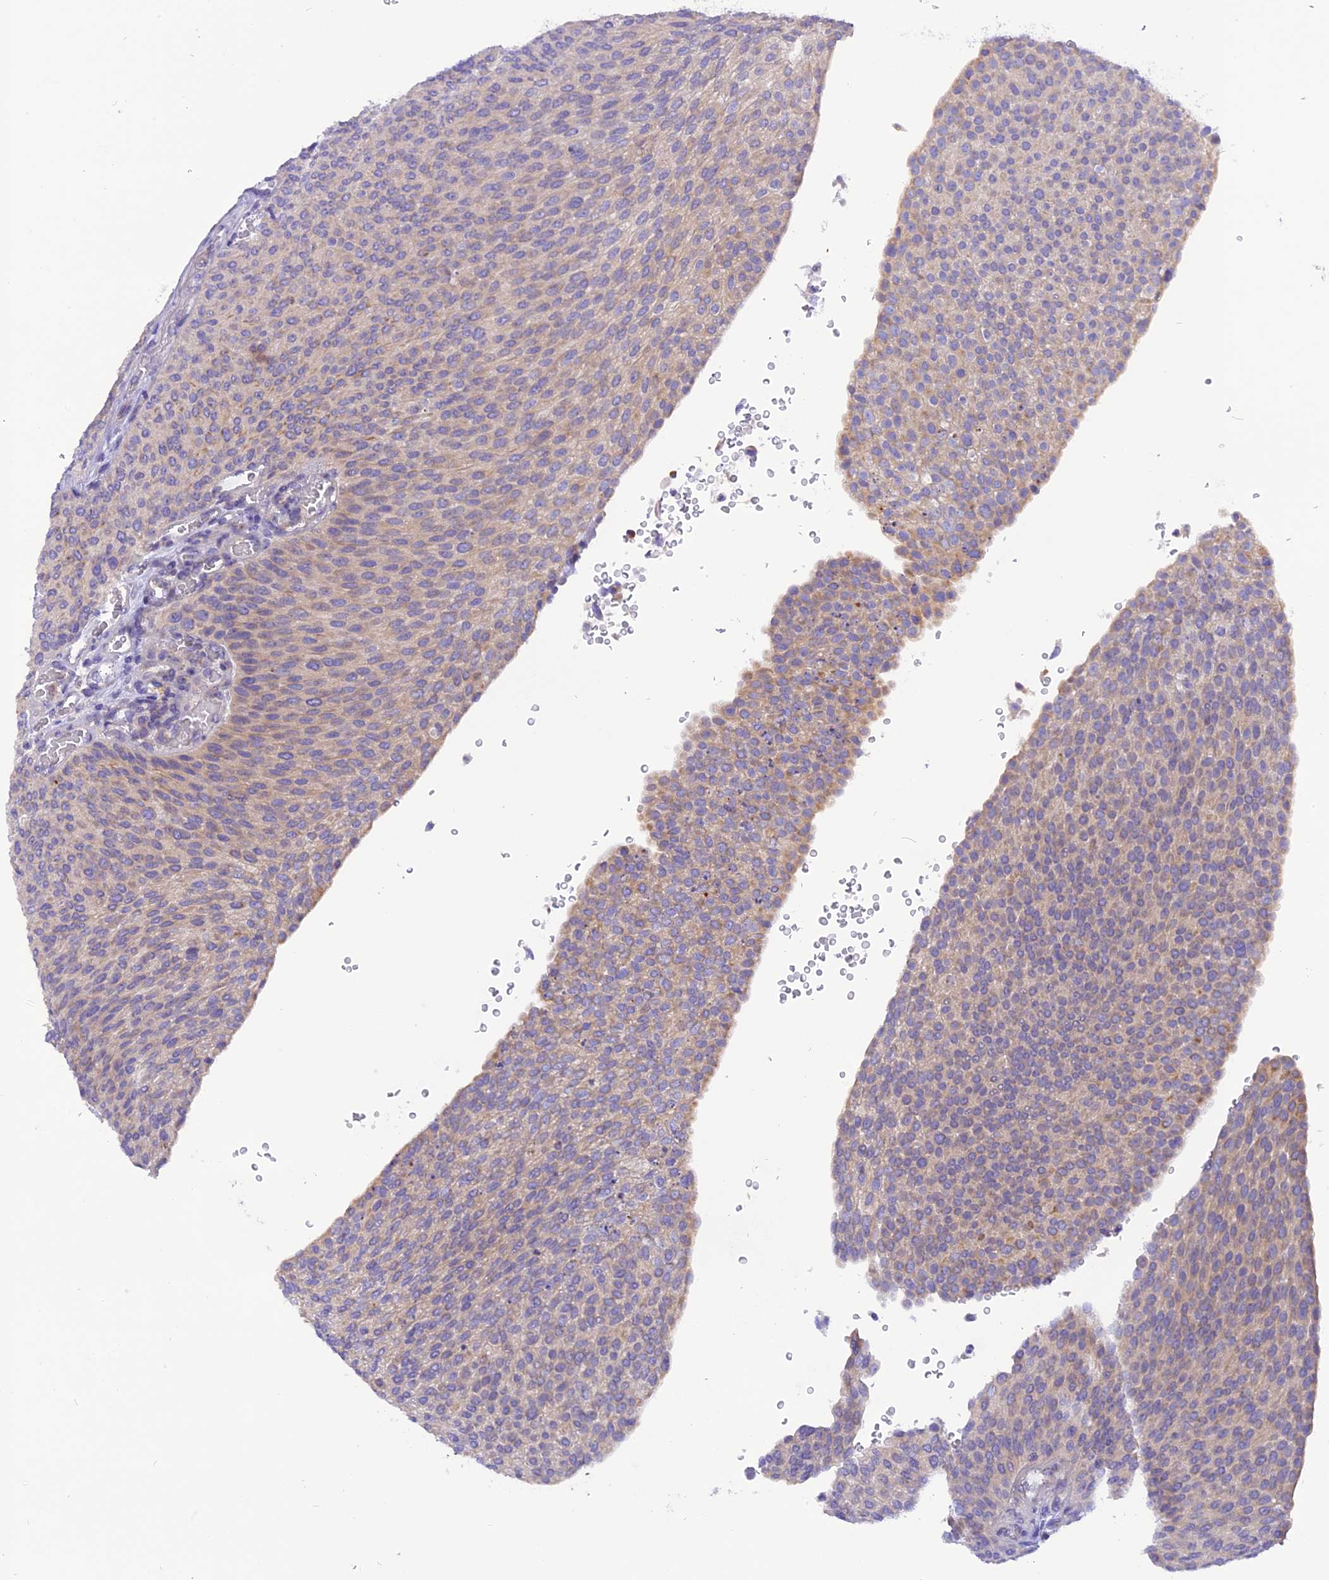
{"staining": {"intensity": "weak", "quantity": "<25%", "location": "cytoplasmic/membranous"}, "tissue": "urothelial cancer", "cell_type": "Tumor cells", "image_type": "cancer", "snomed": [{"axis": "morphology", "description": "Urothelial carcinoma, High grade"}, {"axis": "topography", "description": "Urinary bladder"}], "caption": "Urothelial carcinoma (high-grade) stained for a protein using immunohistochemistry (IHC) displays no positivity tumor cells.", "gene": "TRIM3", "patient": {"sex": "female", "age": 79}}